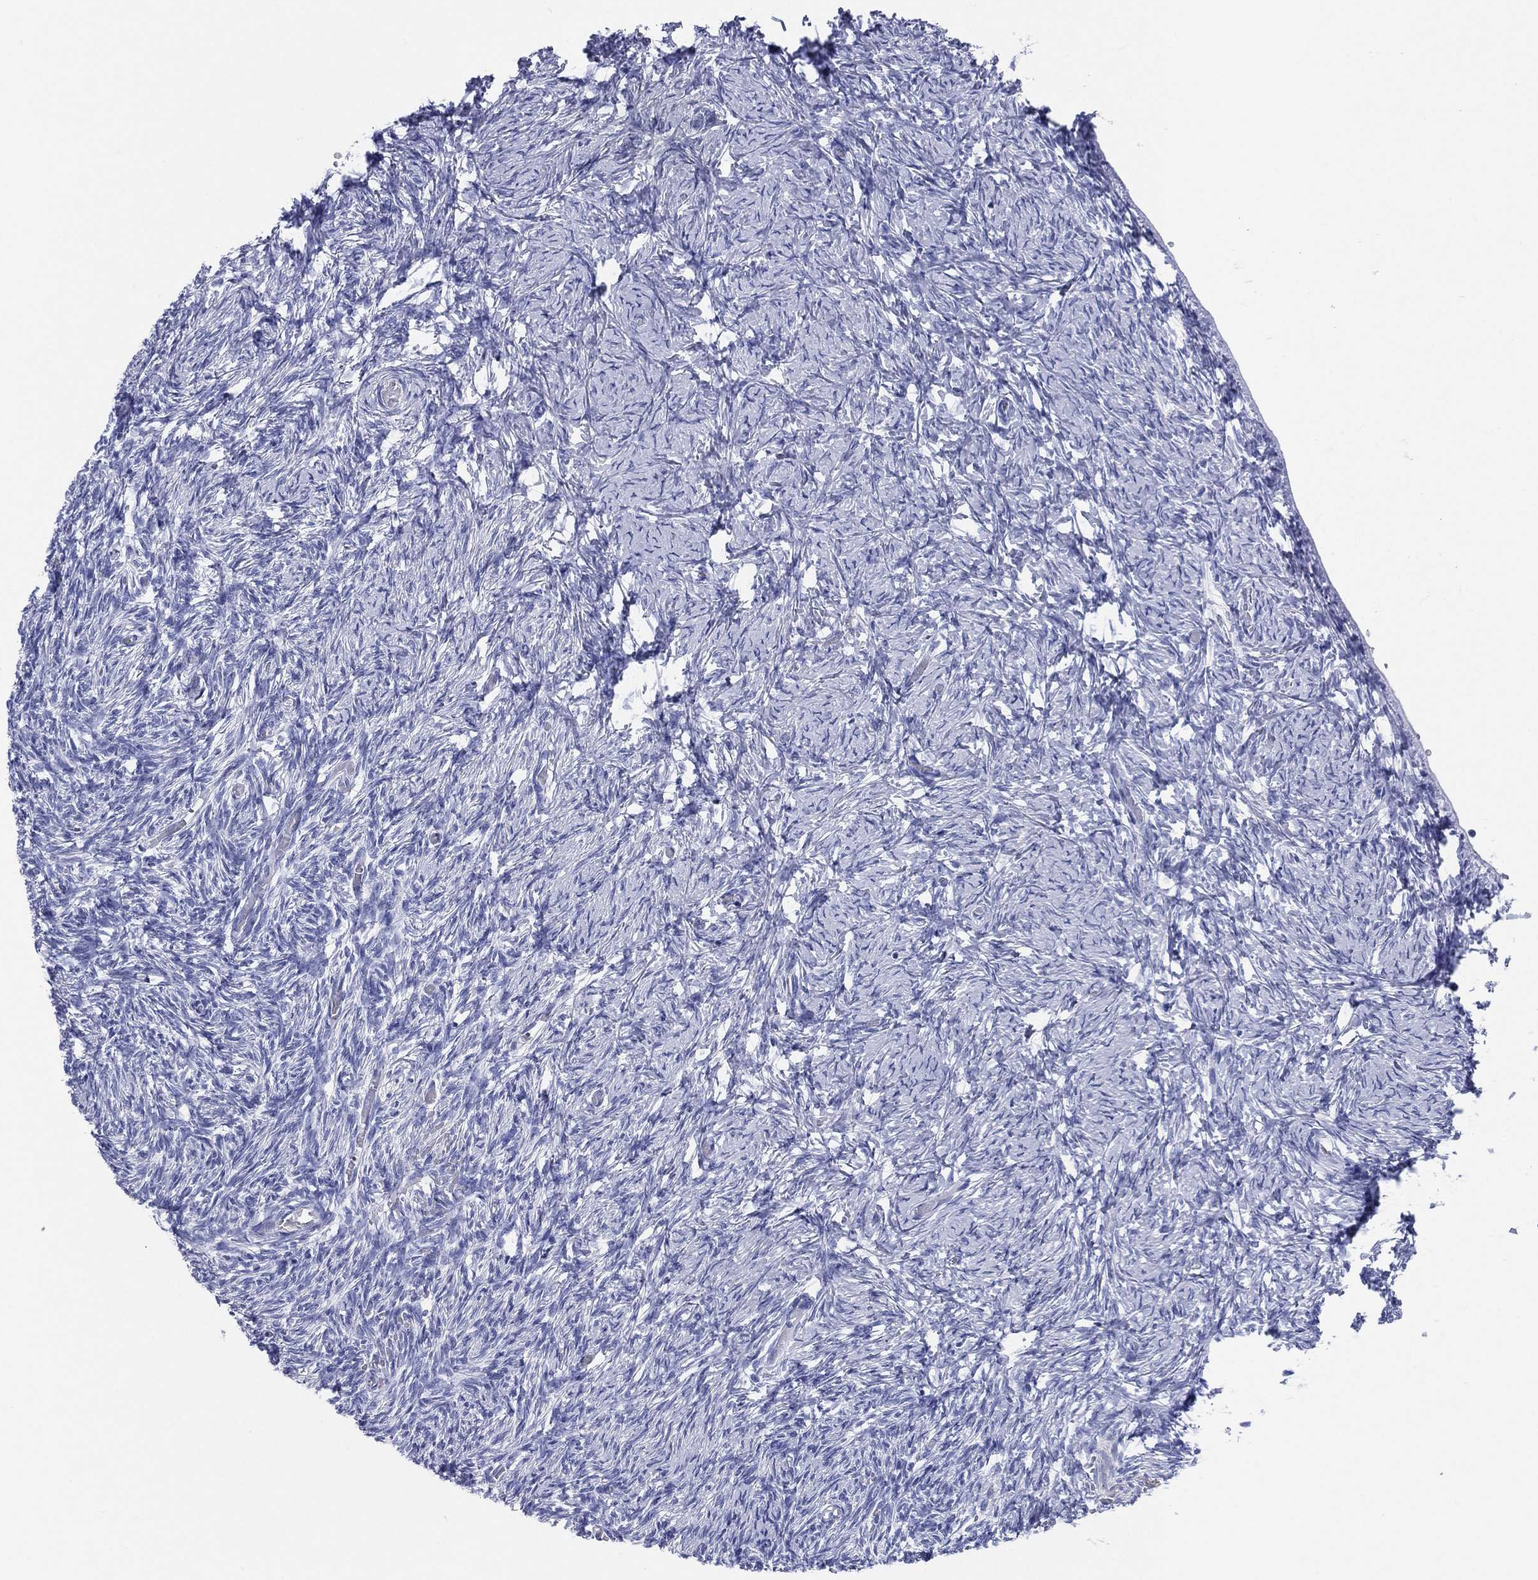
{"staining": {"intensity": "negative", "quantity": "none", "location": "none"}, "tissue": "ovary", "cell_type": "Follicle cells", "image_type": "normal", "snomed": [{"axis": "morphology", "description": "Normal tissue, NOS"}, {"axis": "topography", "description": "Ovary"}], "caption": "Follicle cells are negative for brown protein staining in unremarkable ovary. (DAB IHC with hematoxylin counter stain).", "gene": "CD79A", "patient": {"sex": "female", "age": 39}}